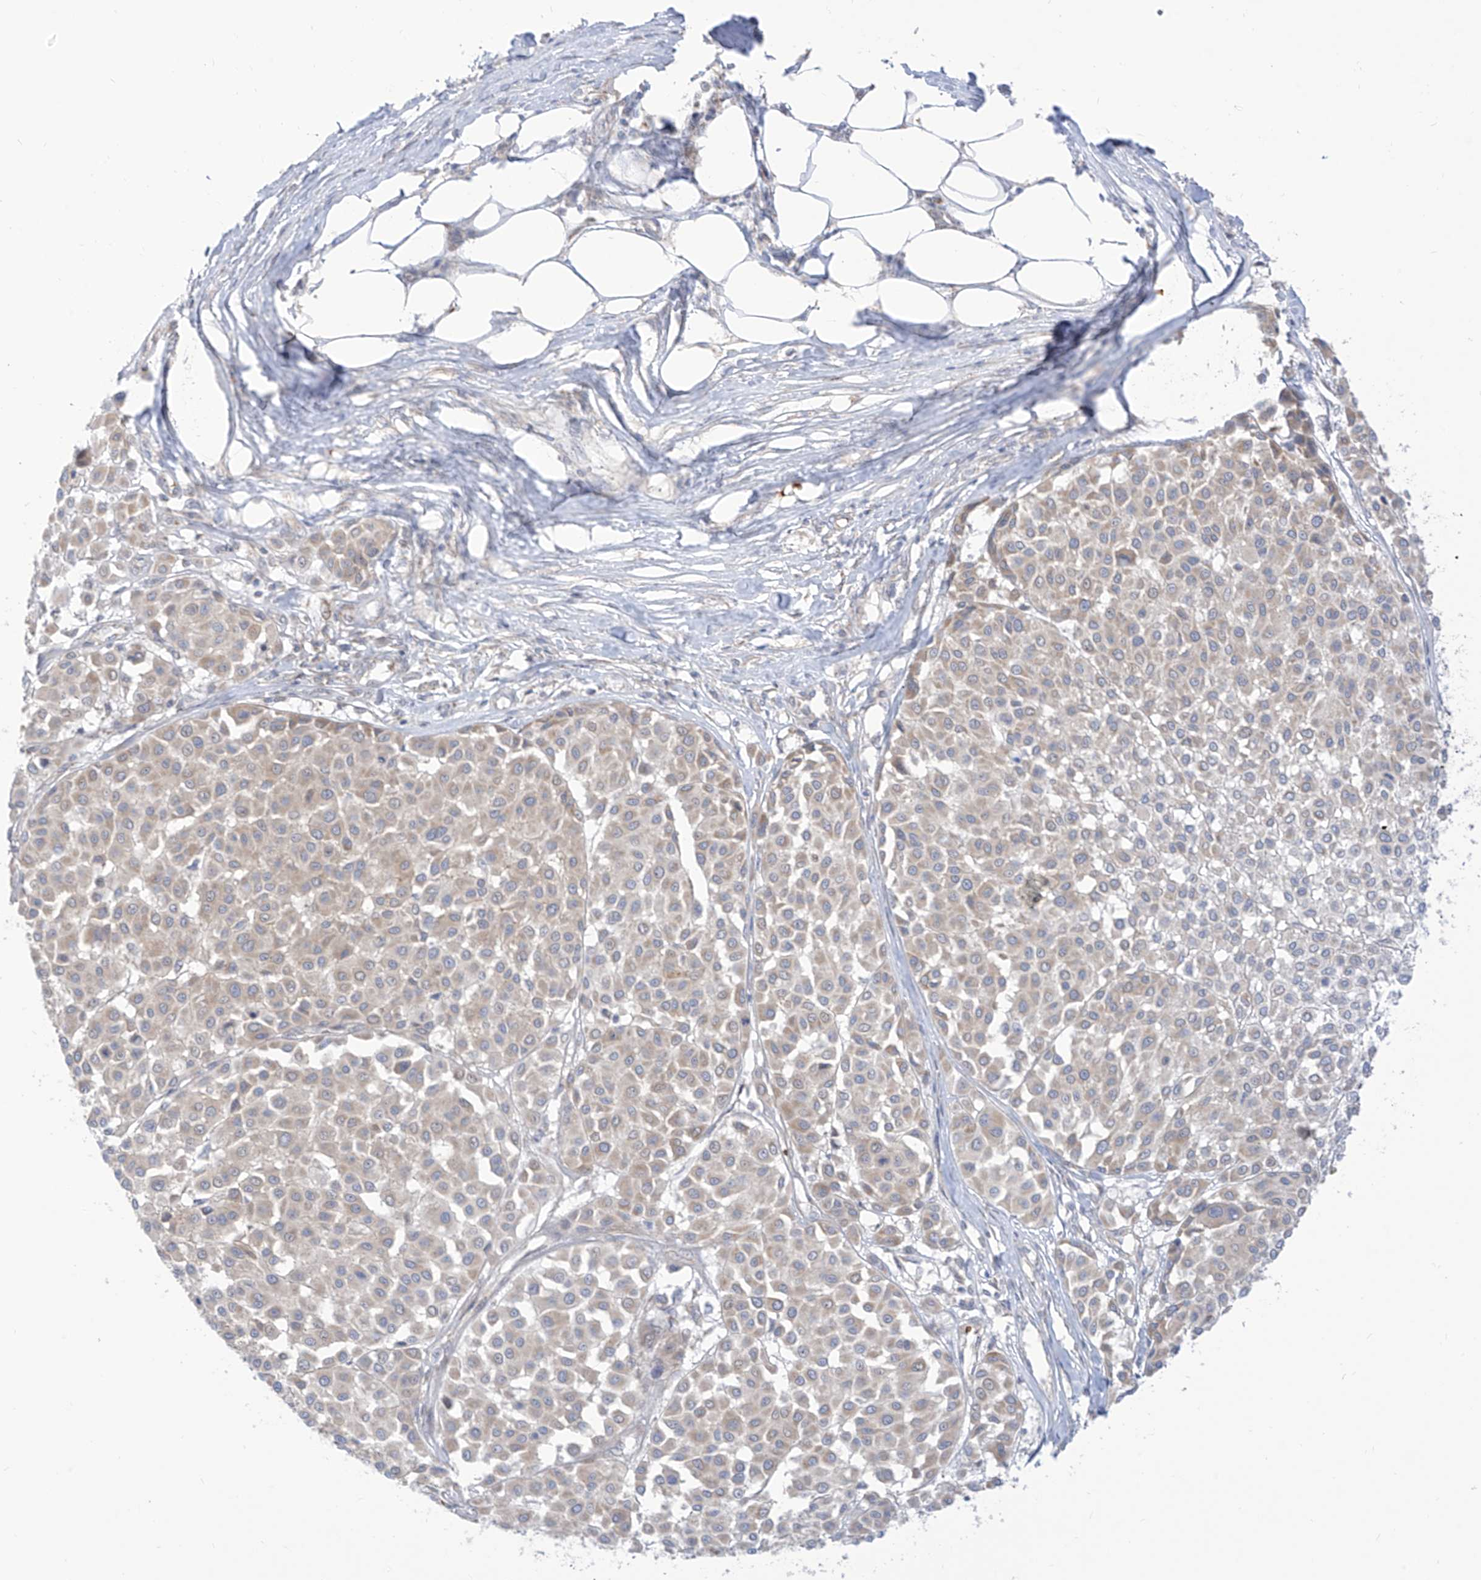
{"staining": {"intensity": "weak", "quantity": "<25%", "location": "cytoplasmic/membranous"}, "tissue": "melanoma", "cell_type": "Tumor cells", "image_type": "cancer", "snomed": [{"axis": "morphology", "description": "Malignant melanoma, Metastatic site"}, {"axis": "topography", "description": "Soft tissue"}], "caption": "Malignant melanoma (metastatic site) was stained to show a protein in brown. There is no significant positivity in tumor cells.", "gene": "ARHGEF40", "patient": {"sex": "male", "age": 41}}